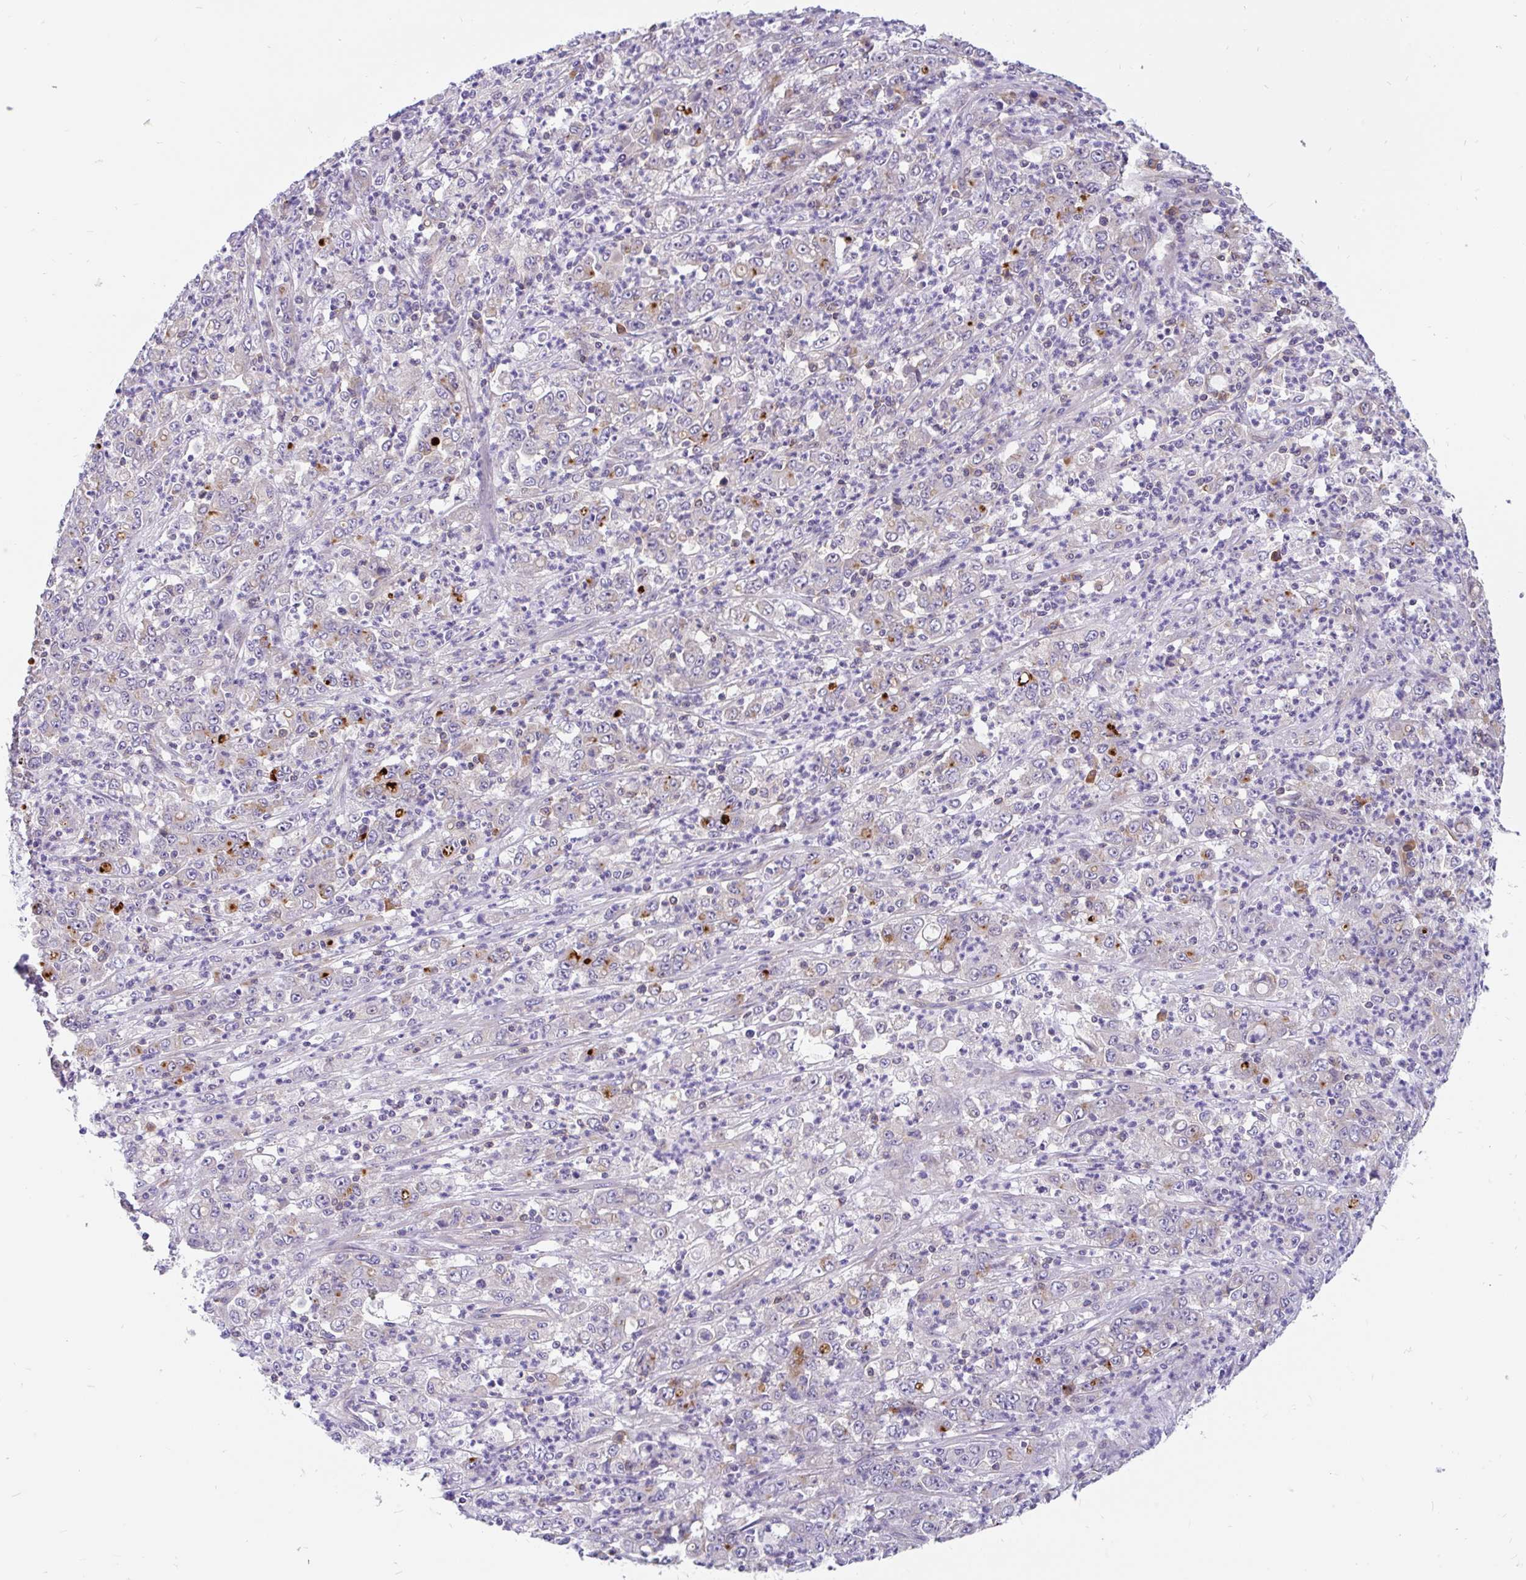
{"staining": {"intensity": "strong", "quantity": "<25%", "location": "cytoplasmic/membranous"}, "tissue": "stomach cancer", "cell_type": "Tumor cells", "image_type": "cancer", "snomed": [{"axis": "morphology", "description": "Adenocarcinoma, NOS"}, {"axis": "topography", "description": "Stomach, lower"}], "caption": "The photomicrograph displays a brown stain indicating the presence of a protein in the cytoplasmic/membranous of tumor cells in stomach adenocarcinoma. (IHC, brightfield microscopy, high magnification).", "gene": "LRRC26", "patient": {"sex": "female", "age": 71}}